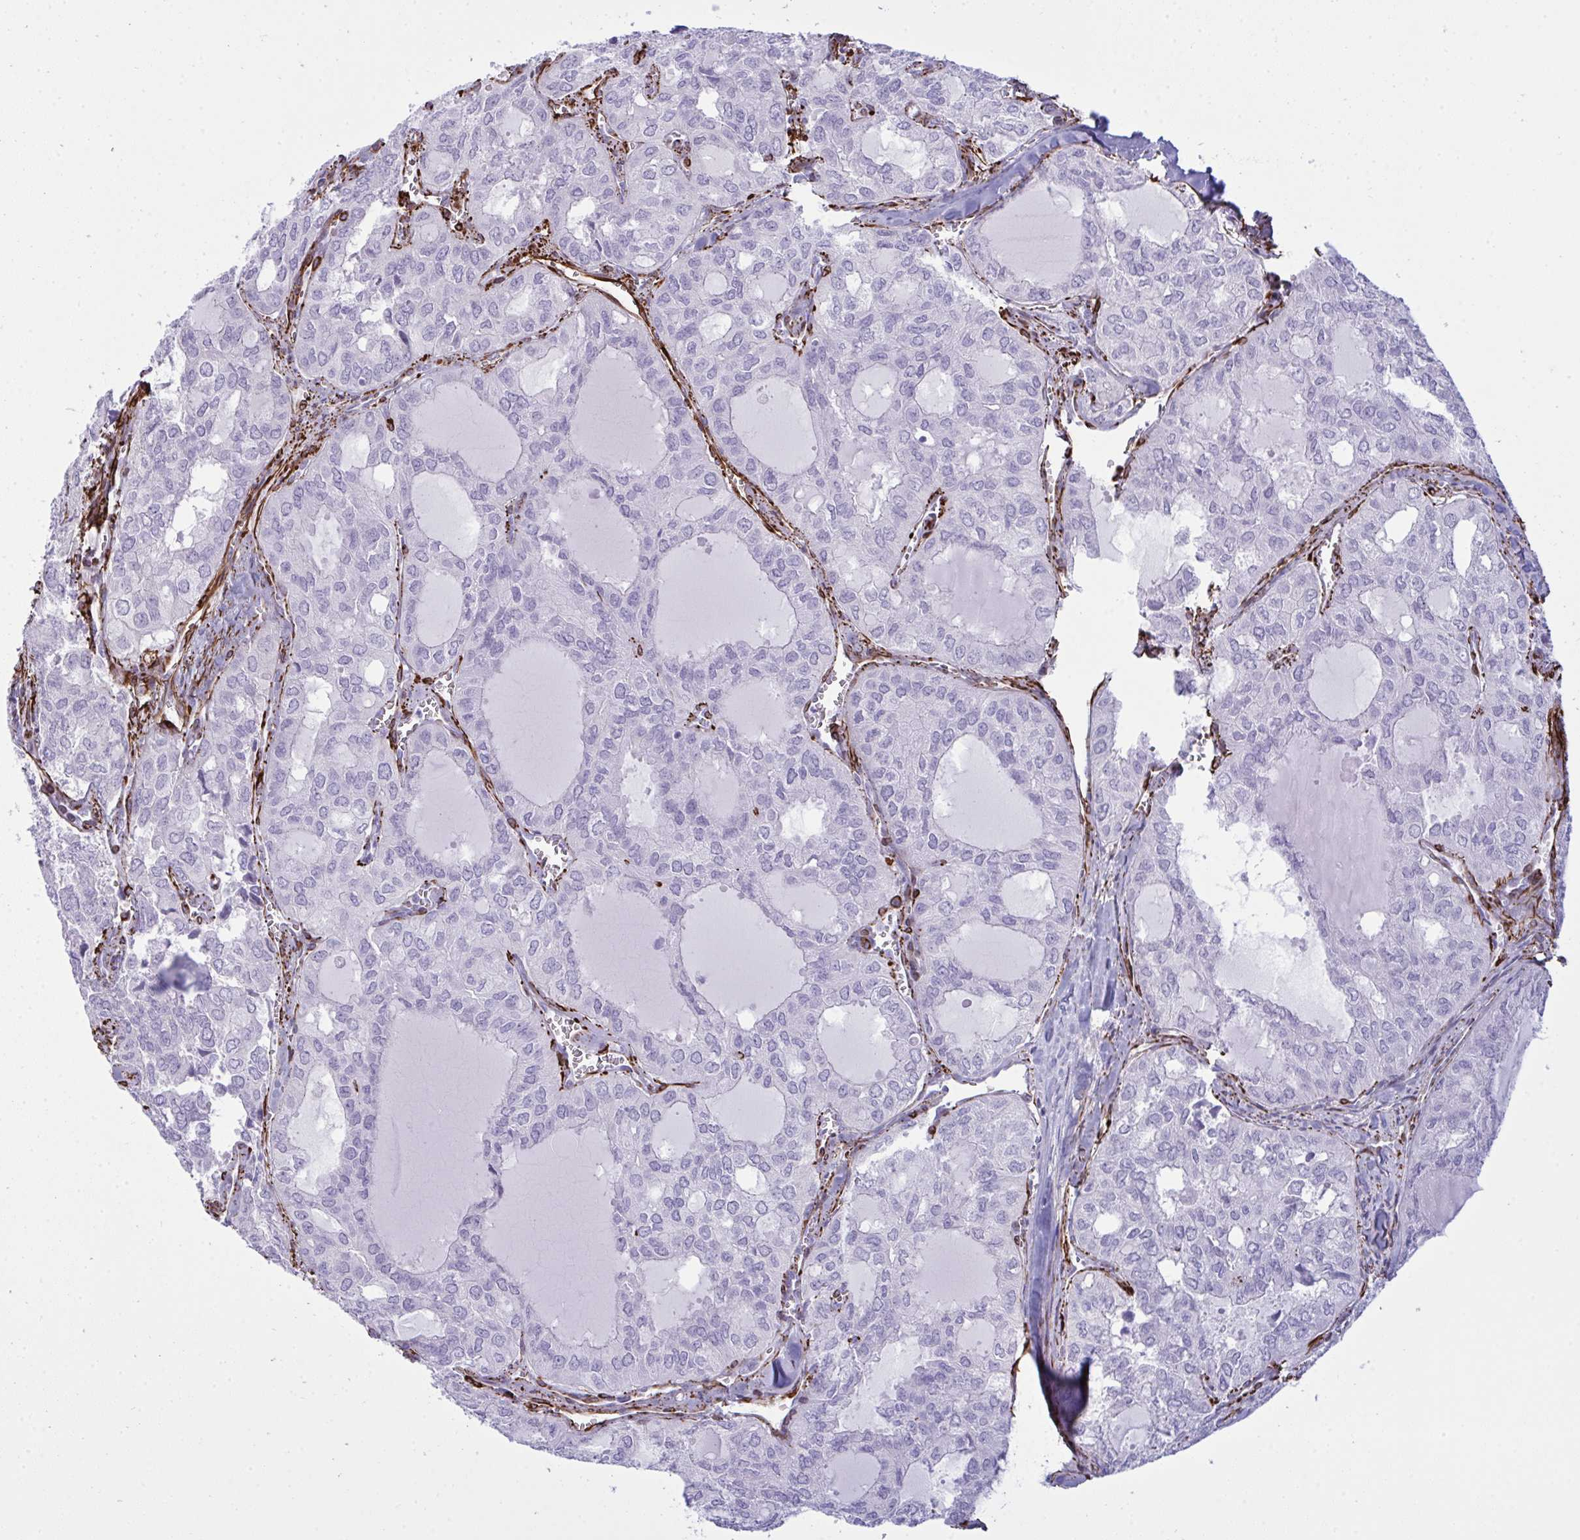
{"staining": {"intensity": "negative", "quantity": "none", "location": "none"}, "tissue": "thyroid cancer", "cell_type": "Tumor cells", "image_type": "cancer", "snomed": [{"axis": "morphology", "description": "Follicular adenoma carcinoma, NOS"}, {"axis": "topography", "description": "Thyroid gland"}], "caption": "The photomicrograph exhibits no significant expression in tumor cells of thyroid follicular adenoma carcinoma.", "gene": "SLC35B1", "patient": {"sex": "male", "age": 75}}